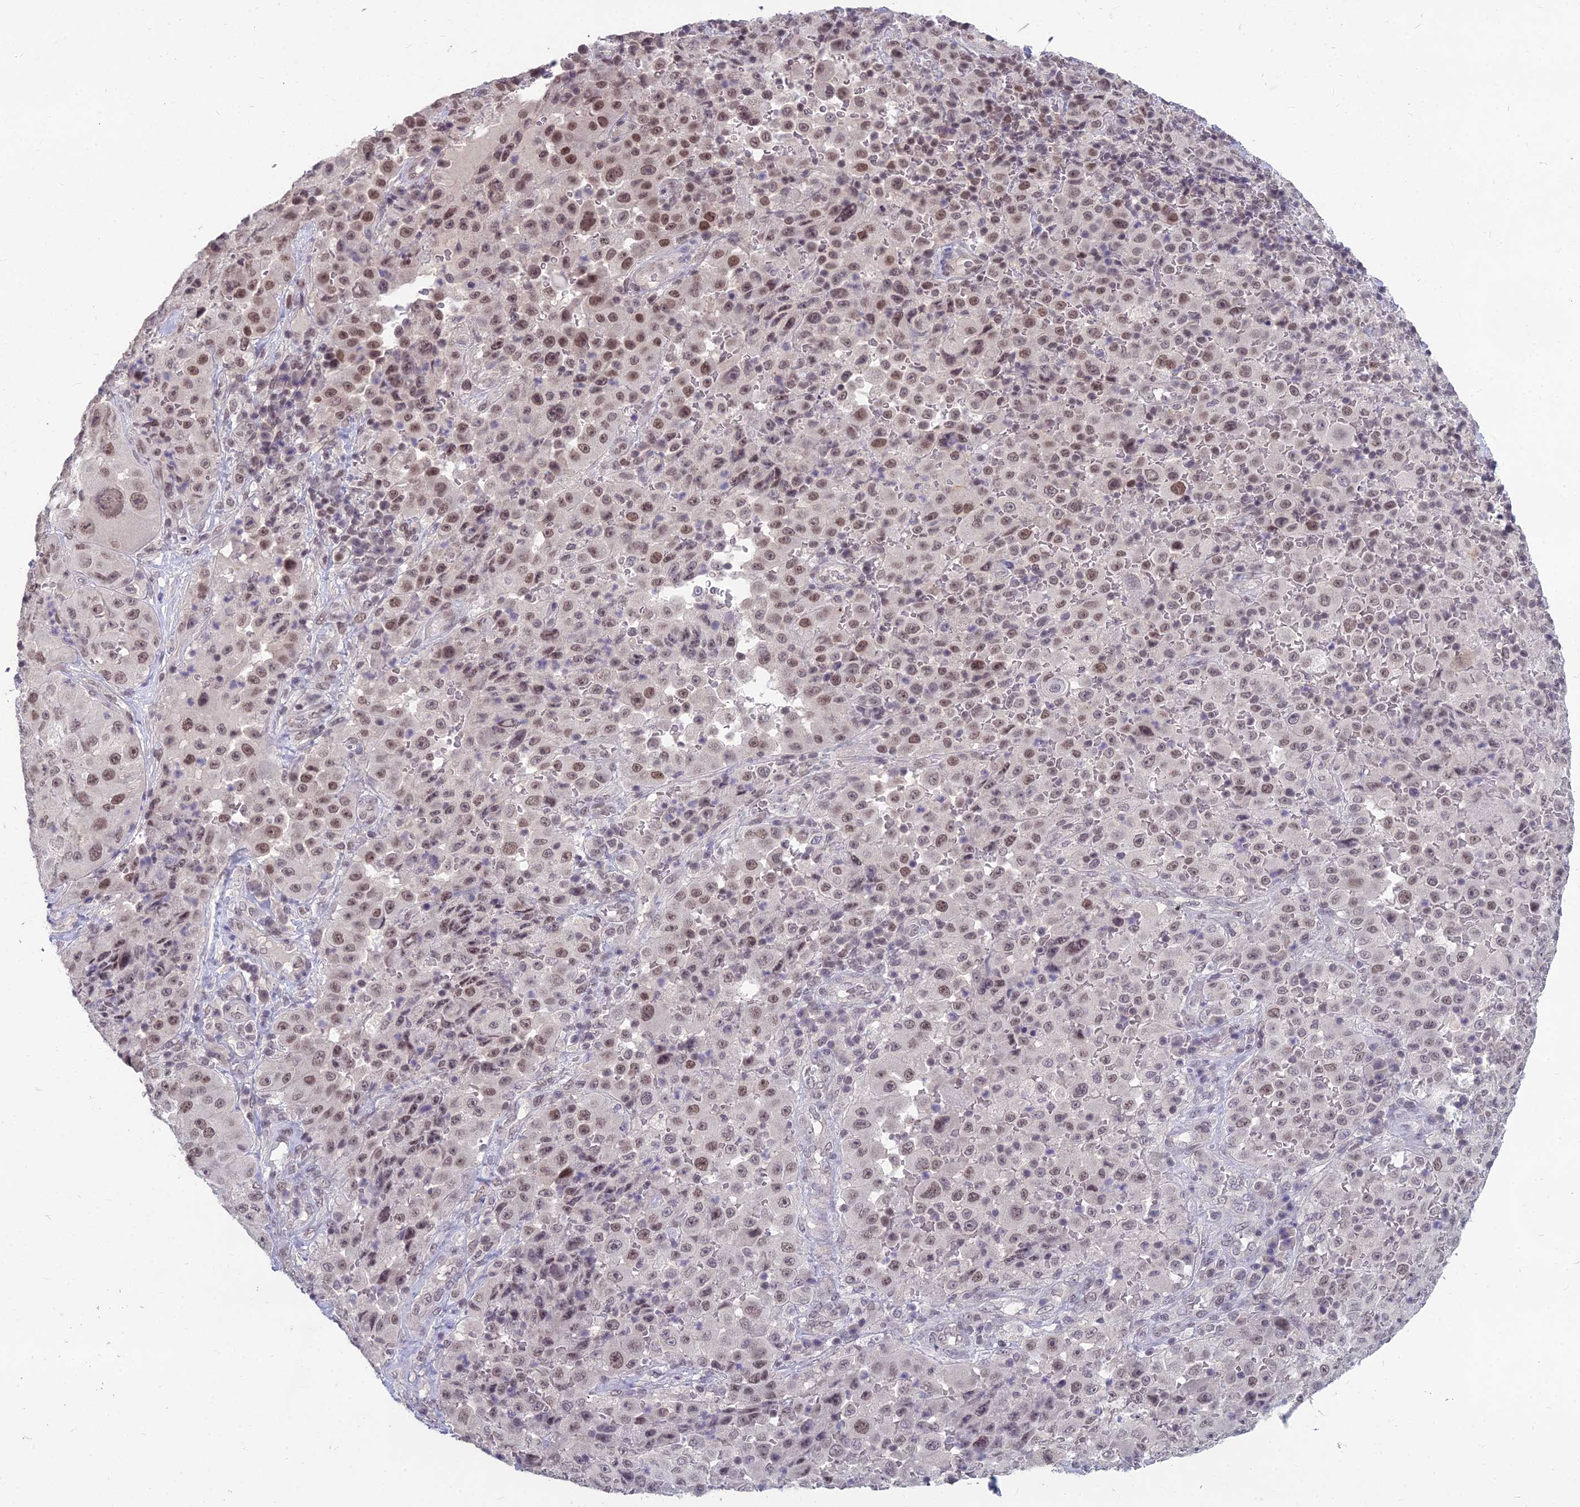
{"staining": {"intensity": "moderate", "quantity": "25%-75%", "location": "nuclear"}, "tissue": "melanoma", "cell_type": "Tumor cells", "image_type": "cancer", "snomed": [{"axis": "morphology", "description": "Malignant melanoma, Metastatic site"}, {"axis": "topography", "description": "Lymph node"}], "caption": "High-power microscopy captured an IHC histopathology image of melanoma, revealing moderate nuclear positivity in approximately 25%-75% of tumor cells.", "gene": "KAT7", "patient": {"sex": "male", "age": 62}}